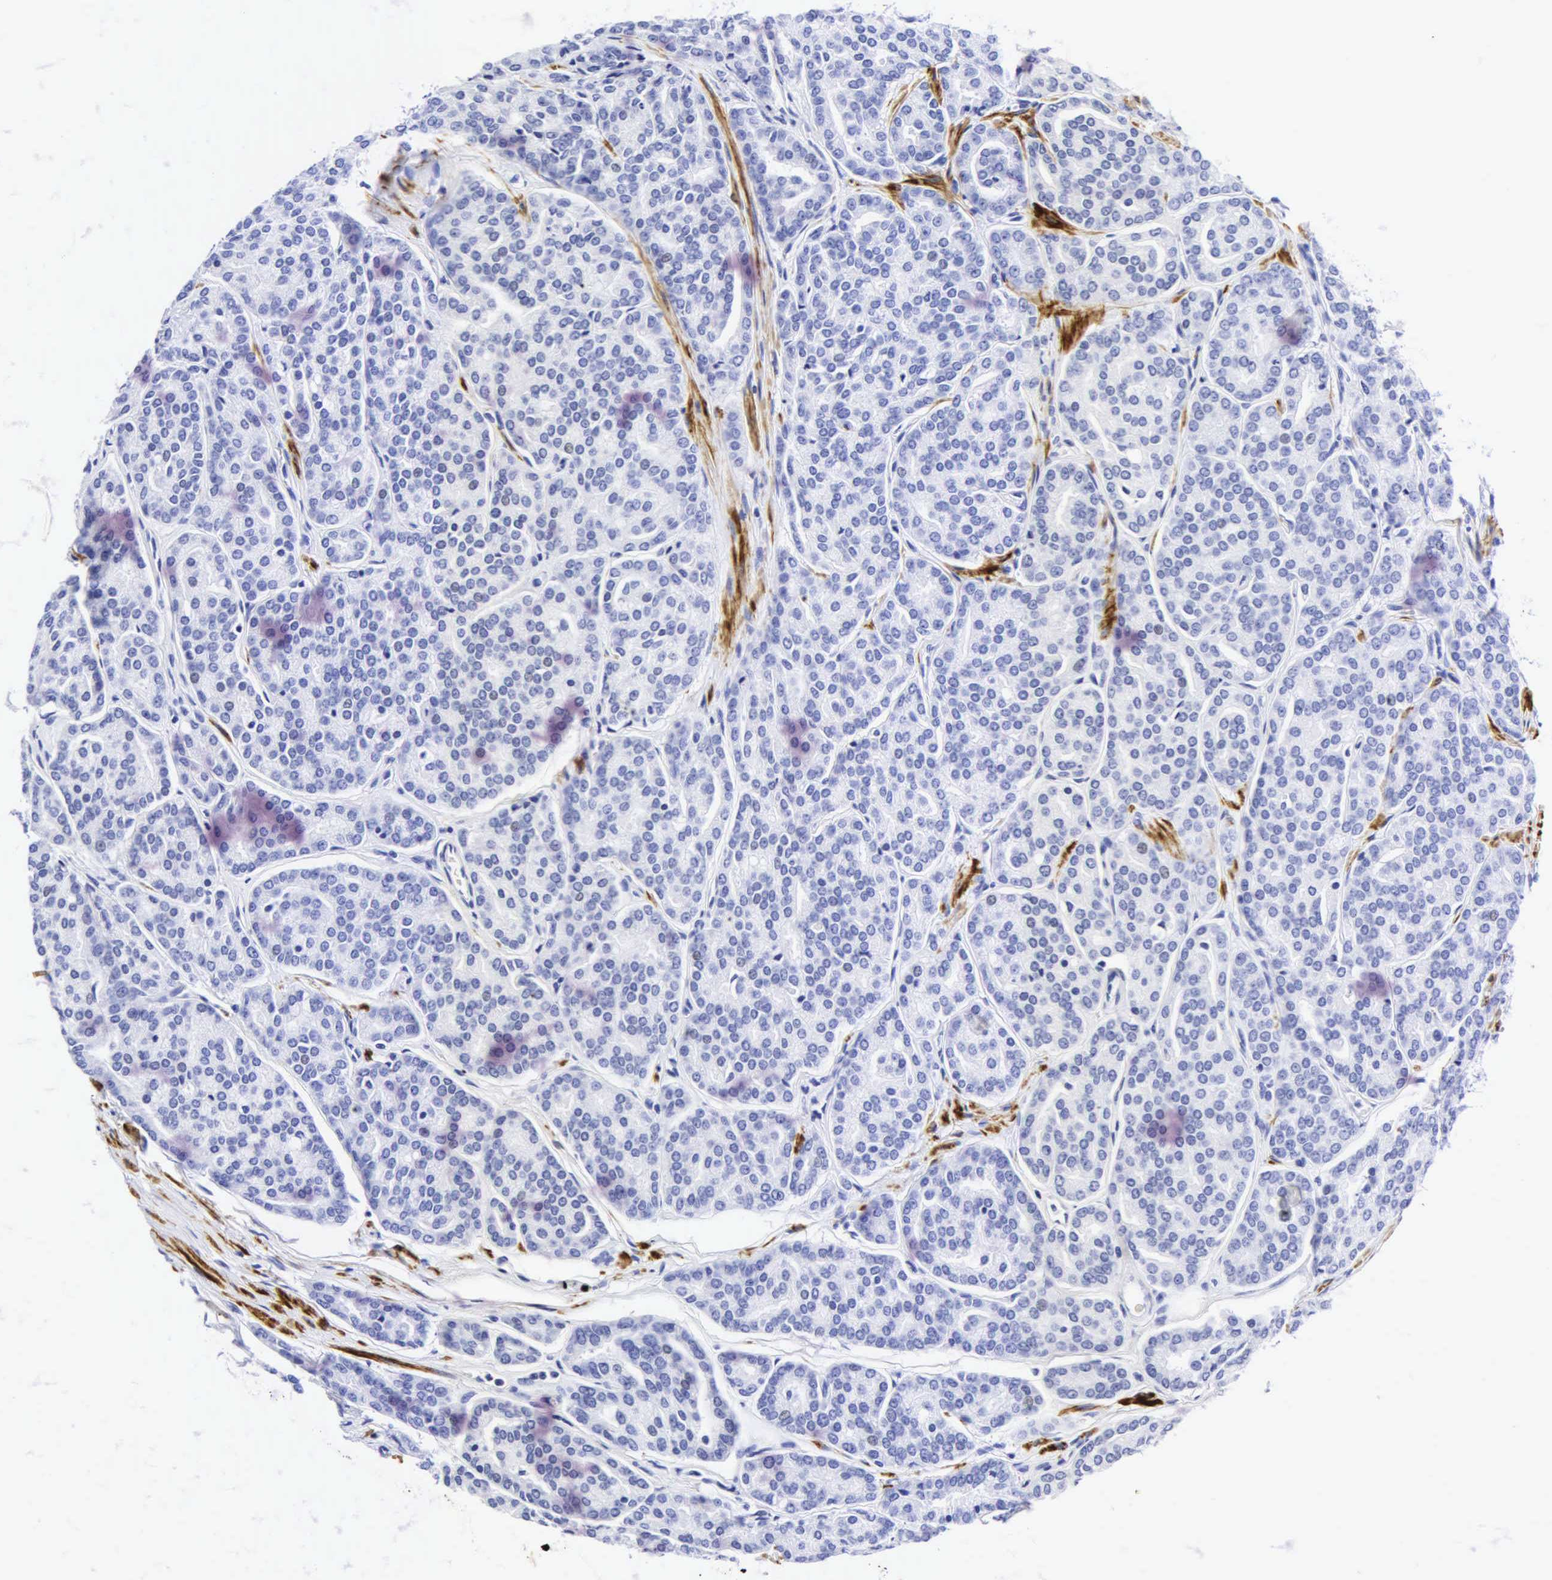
{"staining": {"intensity": "negative", "quantity": "none", "location": "none"}, "tissue": "prostate cancer", "cell_type": "Tumor cells", "image_type": "cancer", "snomed": [{"axis": "morphology", "description": "Adenocarcinoma, High grade"}, {"axis": "topography", "description": "Prostate"}], "caption": "Immunohistochemistry (IHC) histopathology image of human prostate cancer (high-grade adenocarcinoma) stained for a protein (brown), which shows no staining in tumor cells.", "gene": "DES", "patient": {"sex": "male", "age": 64}}